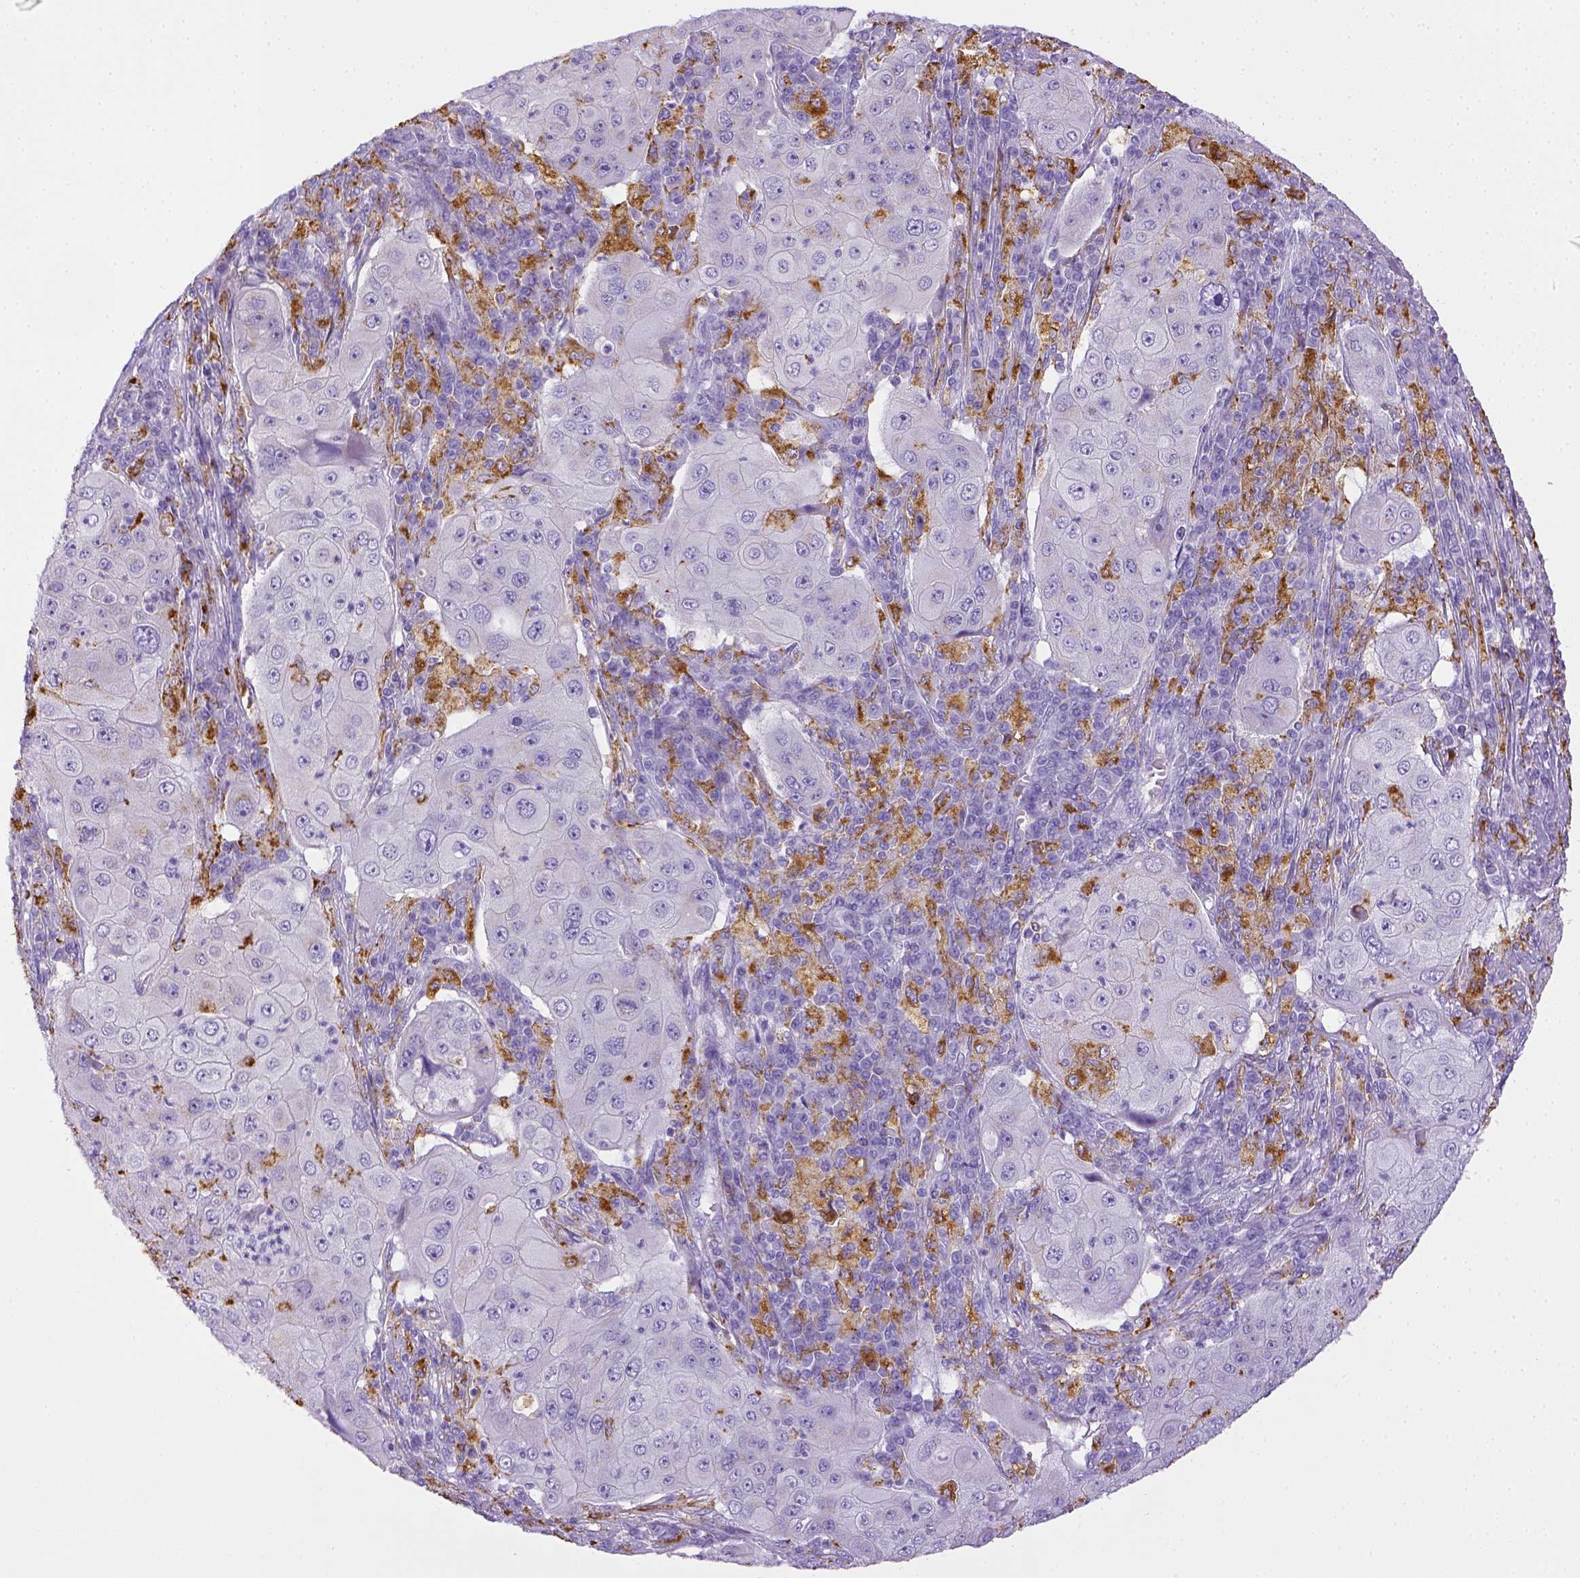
{"staining": {"intensity": "negative", "quantity": "none", "location": "none"}, "tissue": "lung cancer", "cell_type": "Tumor cells", "image_type": "cancer", "snomed": [{"axis": "morphology", "description": "Squamous cell carcinoma, NOS"}, {"axis": "topography", "description": "Lung"}], "caption": "Immunohistochemistry (IHC) of human lung cancer exhibits no expression in tumor cells. (Immunohistochemistry (IHC), brightfield microscopy, high magnification).", "gene": "CD68", "patient": {"sex": "female", "age": 59}}